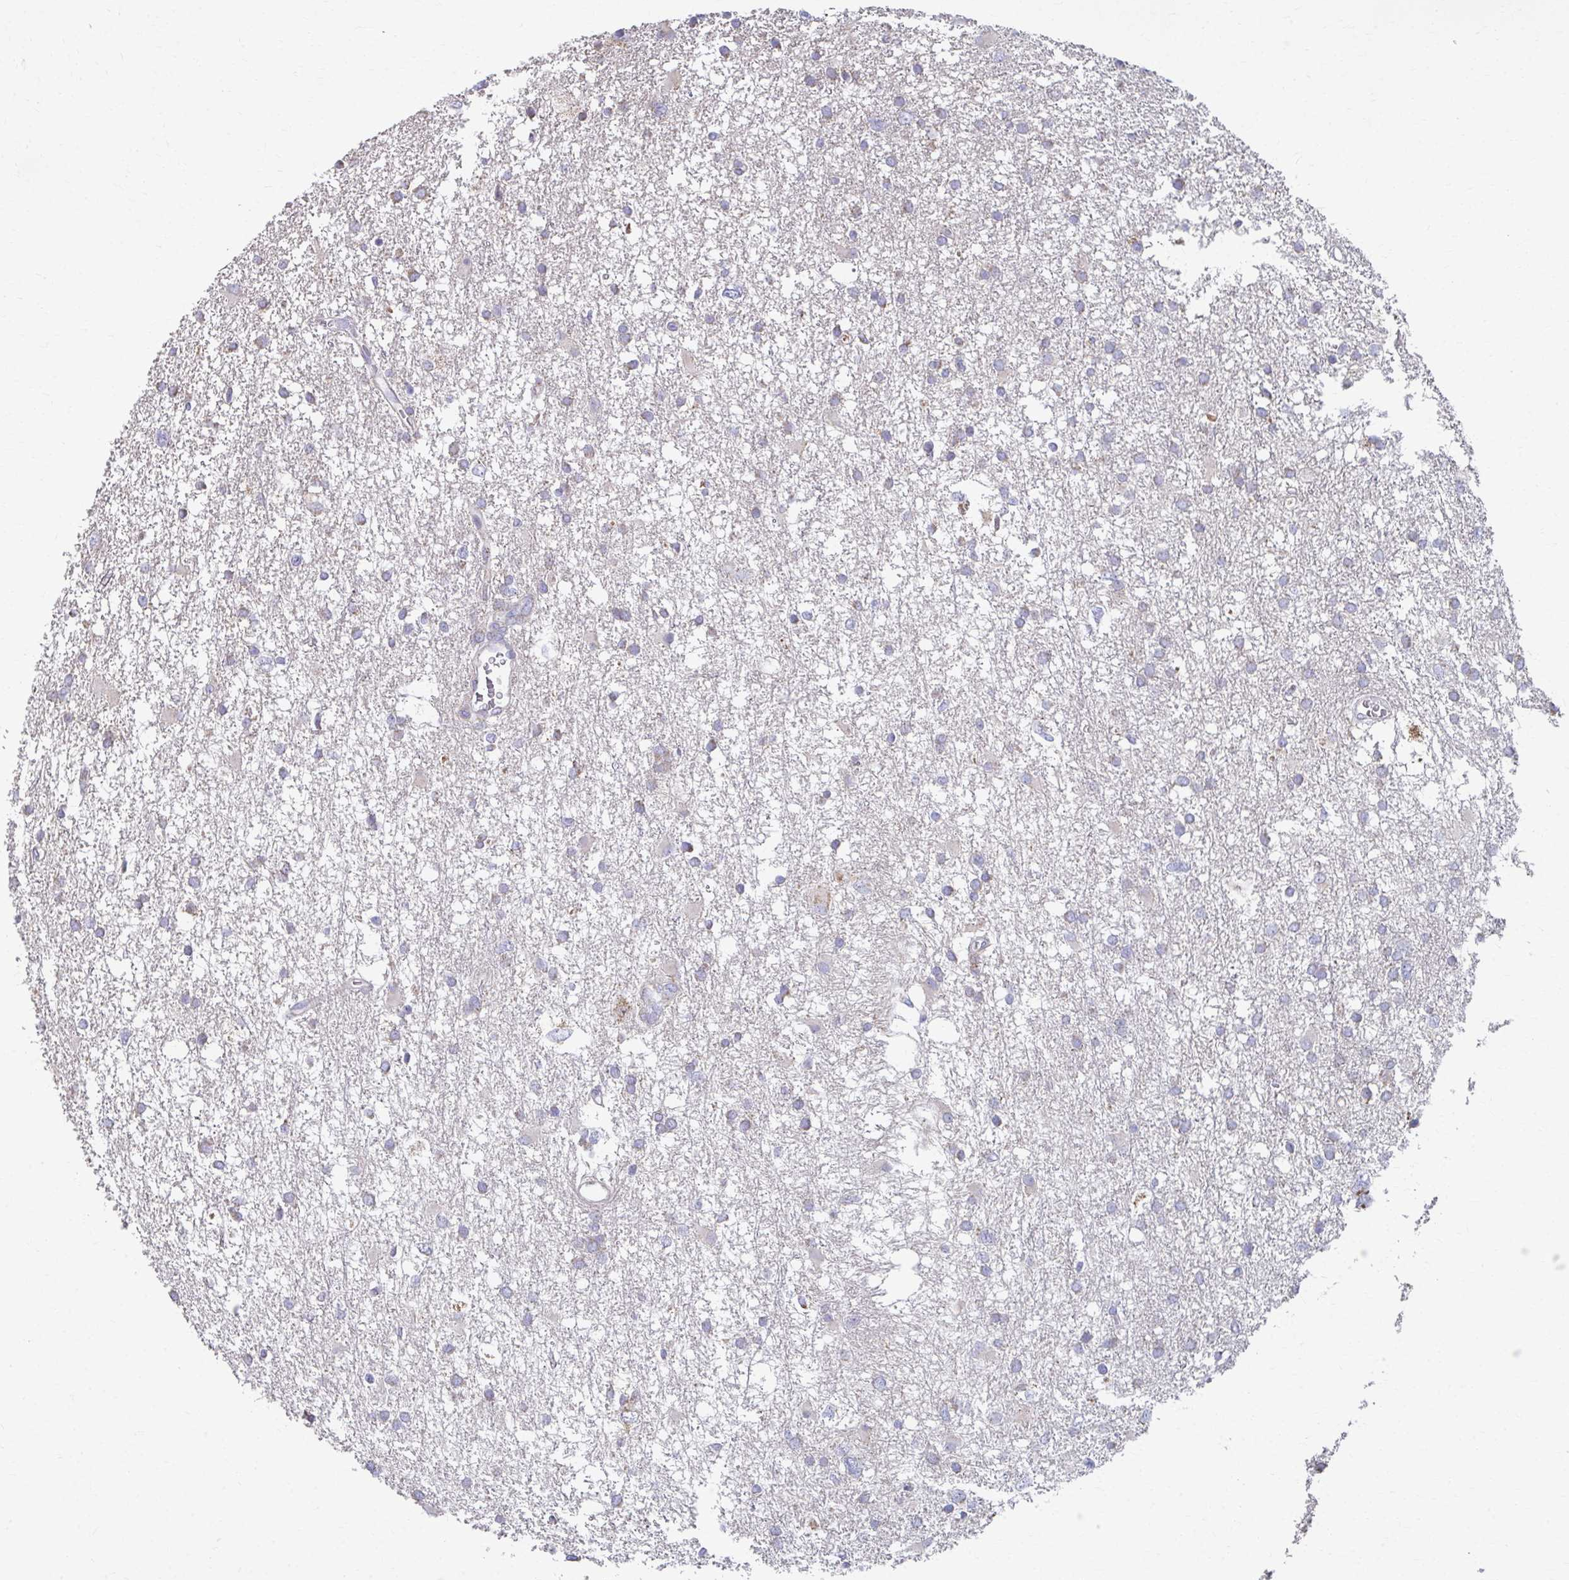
{"staining": {"intensity": "negative", "quantity": "none", "location": "none"}, "tissue": "glioma", "cell_type": "Tumor cells", "image_type": "cancer", "snomed": [{"axis": "morphology", "description": "Glioma, malignant, High grade"}, {"axis": "topography", "description": "Brain"}], "caption": "Immunohistochemistry (IHC) of human malignant high-grade glioma shows no positivity in tumor cells. (Stains: DAB immunohistochemistry (IHC) with hematoxylin counter stain, Microscopy: brightfield microscopy at high magnification).", "gene": "RCC1L", "patient": {"sex": "male", "age": 61}}